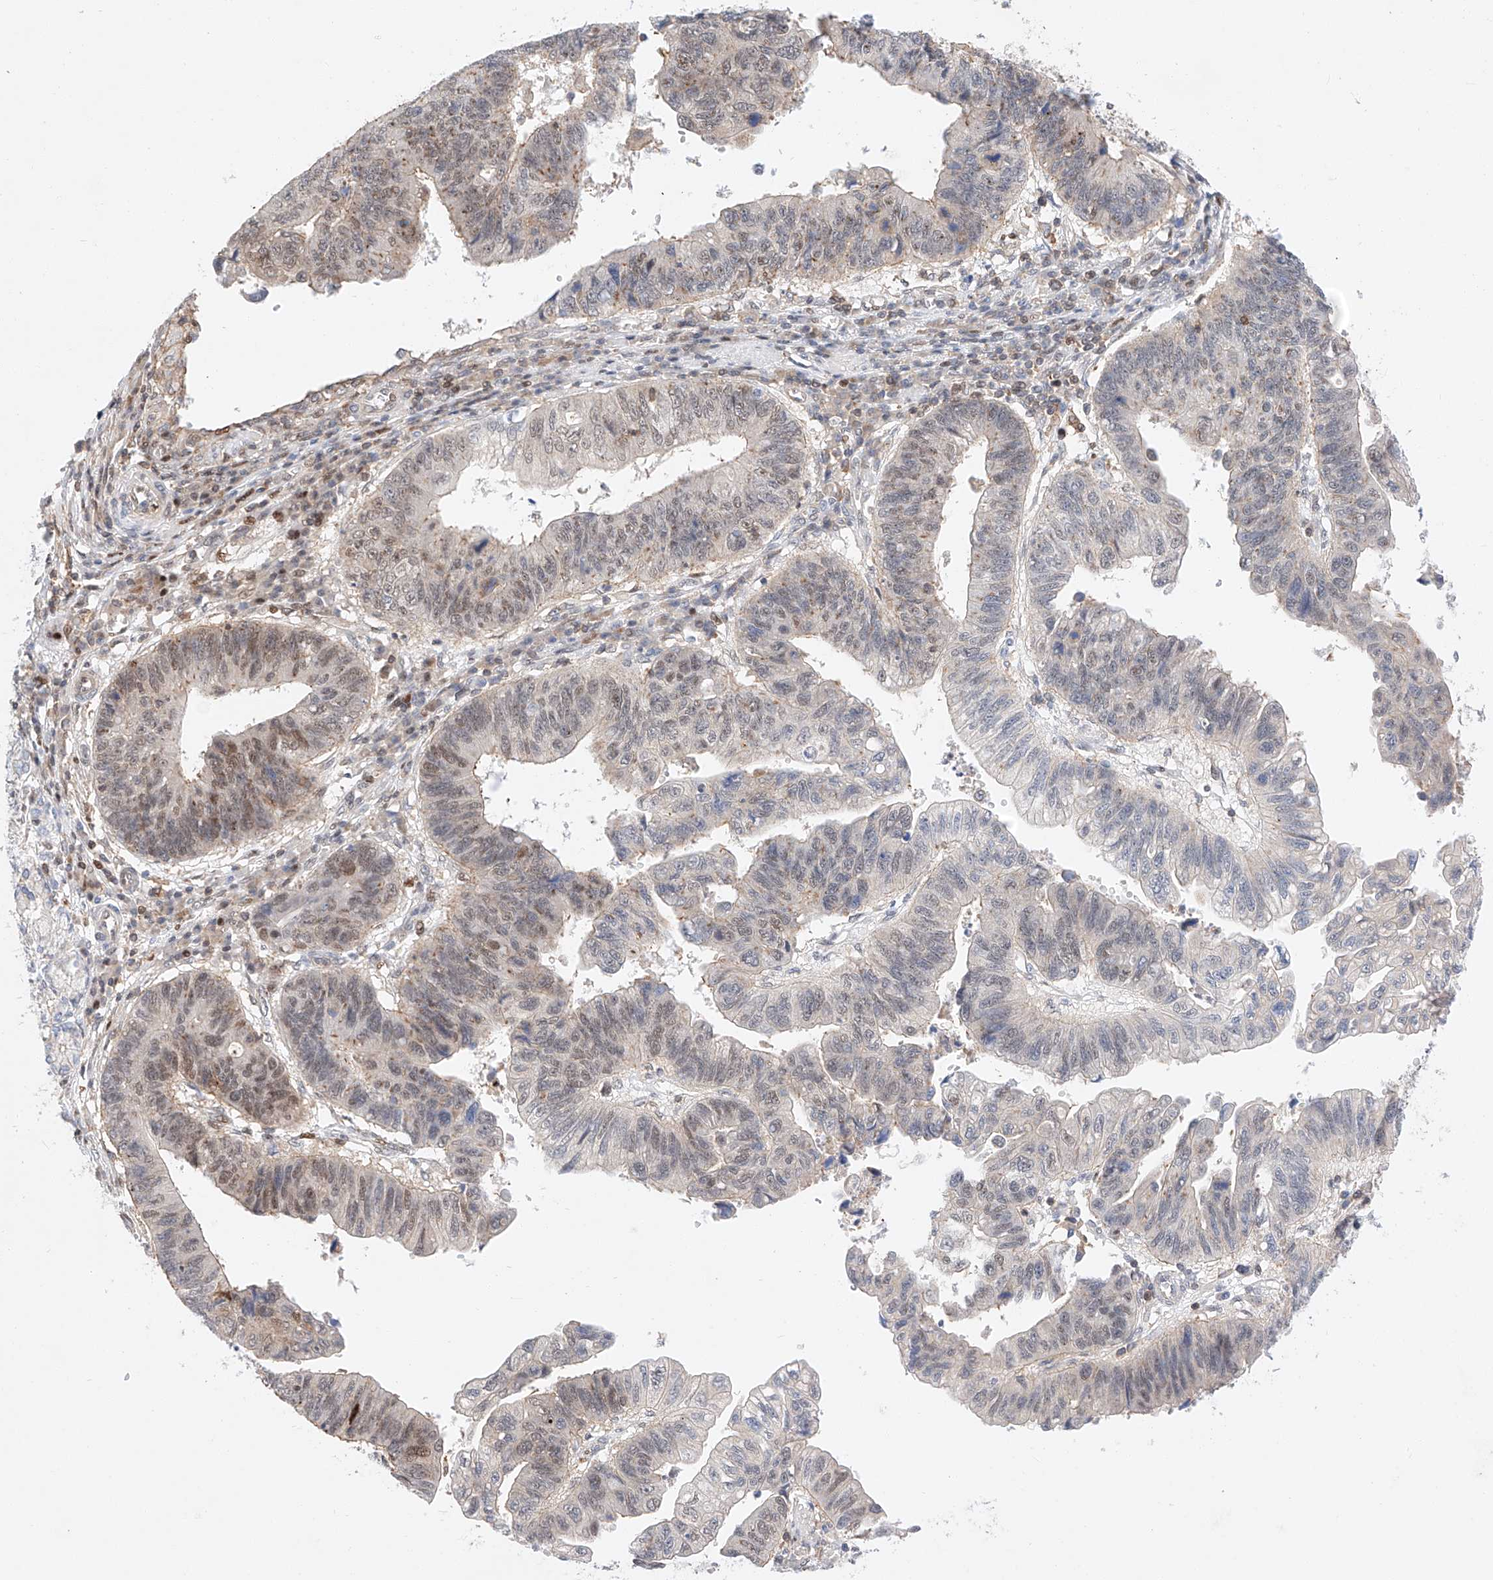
{"staining": {"intensity": "moderate", "quantity": "<25%", "location": "nuclear"}, "tissue": "stomach cancer", "cell_type": "Tumor cells", "image_type": "cancer", "snomed": [{"axis": "morphology", "description": "Adenocarcinoma, NOS"}, {"axis": "topography", "description": "Stomach"}], "caption": "Adenocarcinoma (stomach) stained for a protein (brown) exhibits moderate nuclear positive staining in about <25% of tumor cells.", "gene": "HDAC9", "patient": {"sex": "male", "age": 59}}